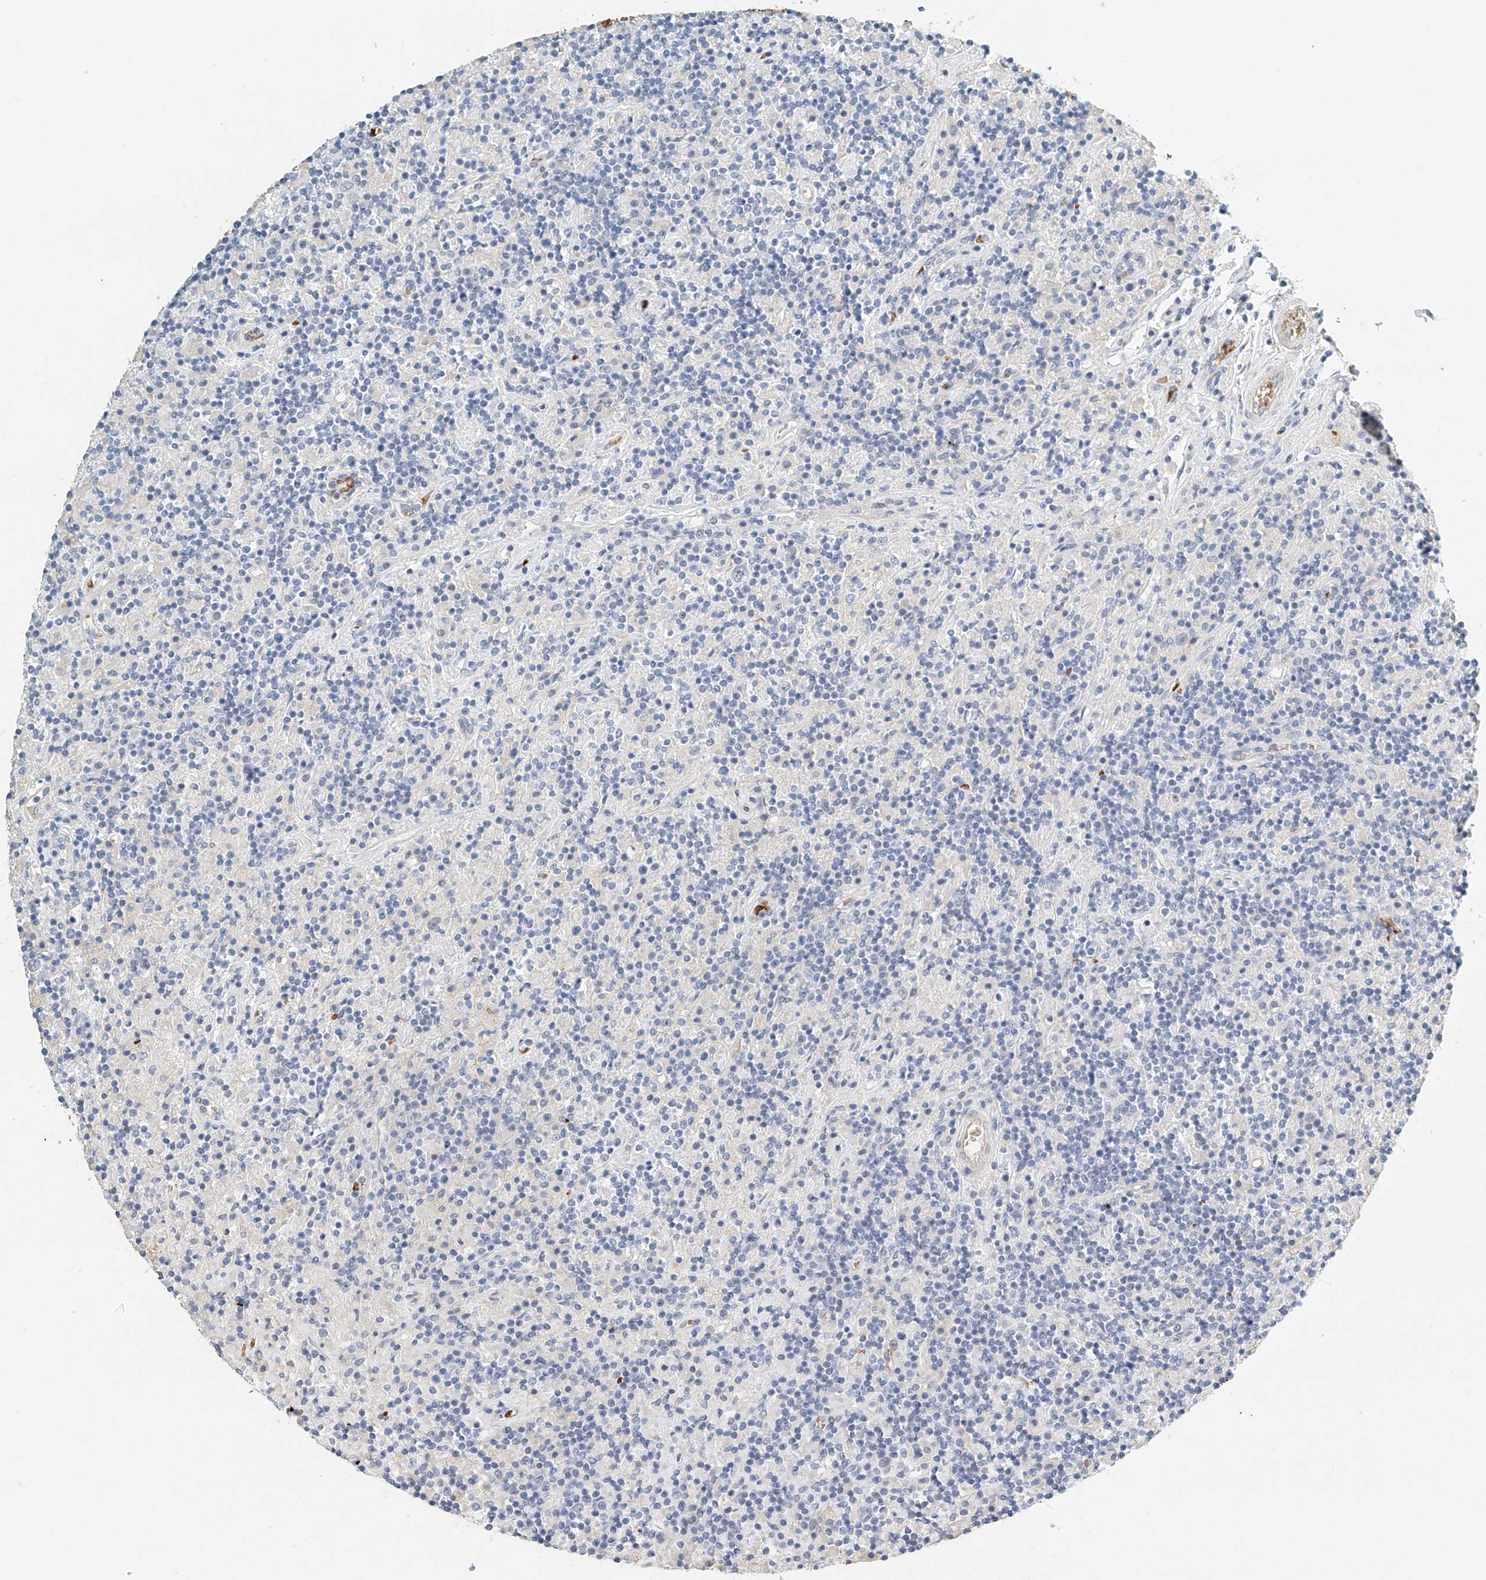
{"staining": {"intensity": "negative", "quantity": "none", "location": "none"}, "tissue": "lymphoma", "cell_type": "Tumor cells", "image_type": "cancer", "snomed": [{"axis": "morphology", "description": "Hodgkin's disease, NOS"}, {"axis": "topography", "description": "Lymph node"}], "caption": "This image is of Hodgkin's disease stained with IHC to label a protein in brown with the nuclei are counter-stained blue. There is no positivity in tumor cells.", "gene": "RCAN3", "patient": {"sex": "male", "age": 70}}